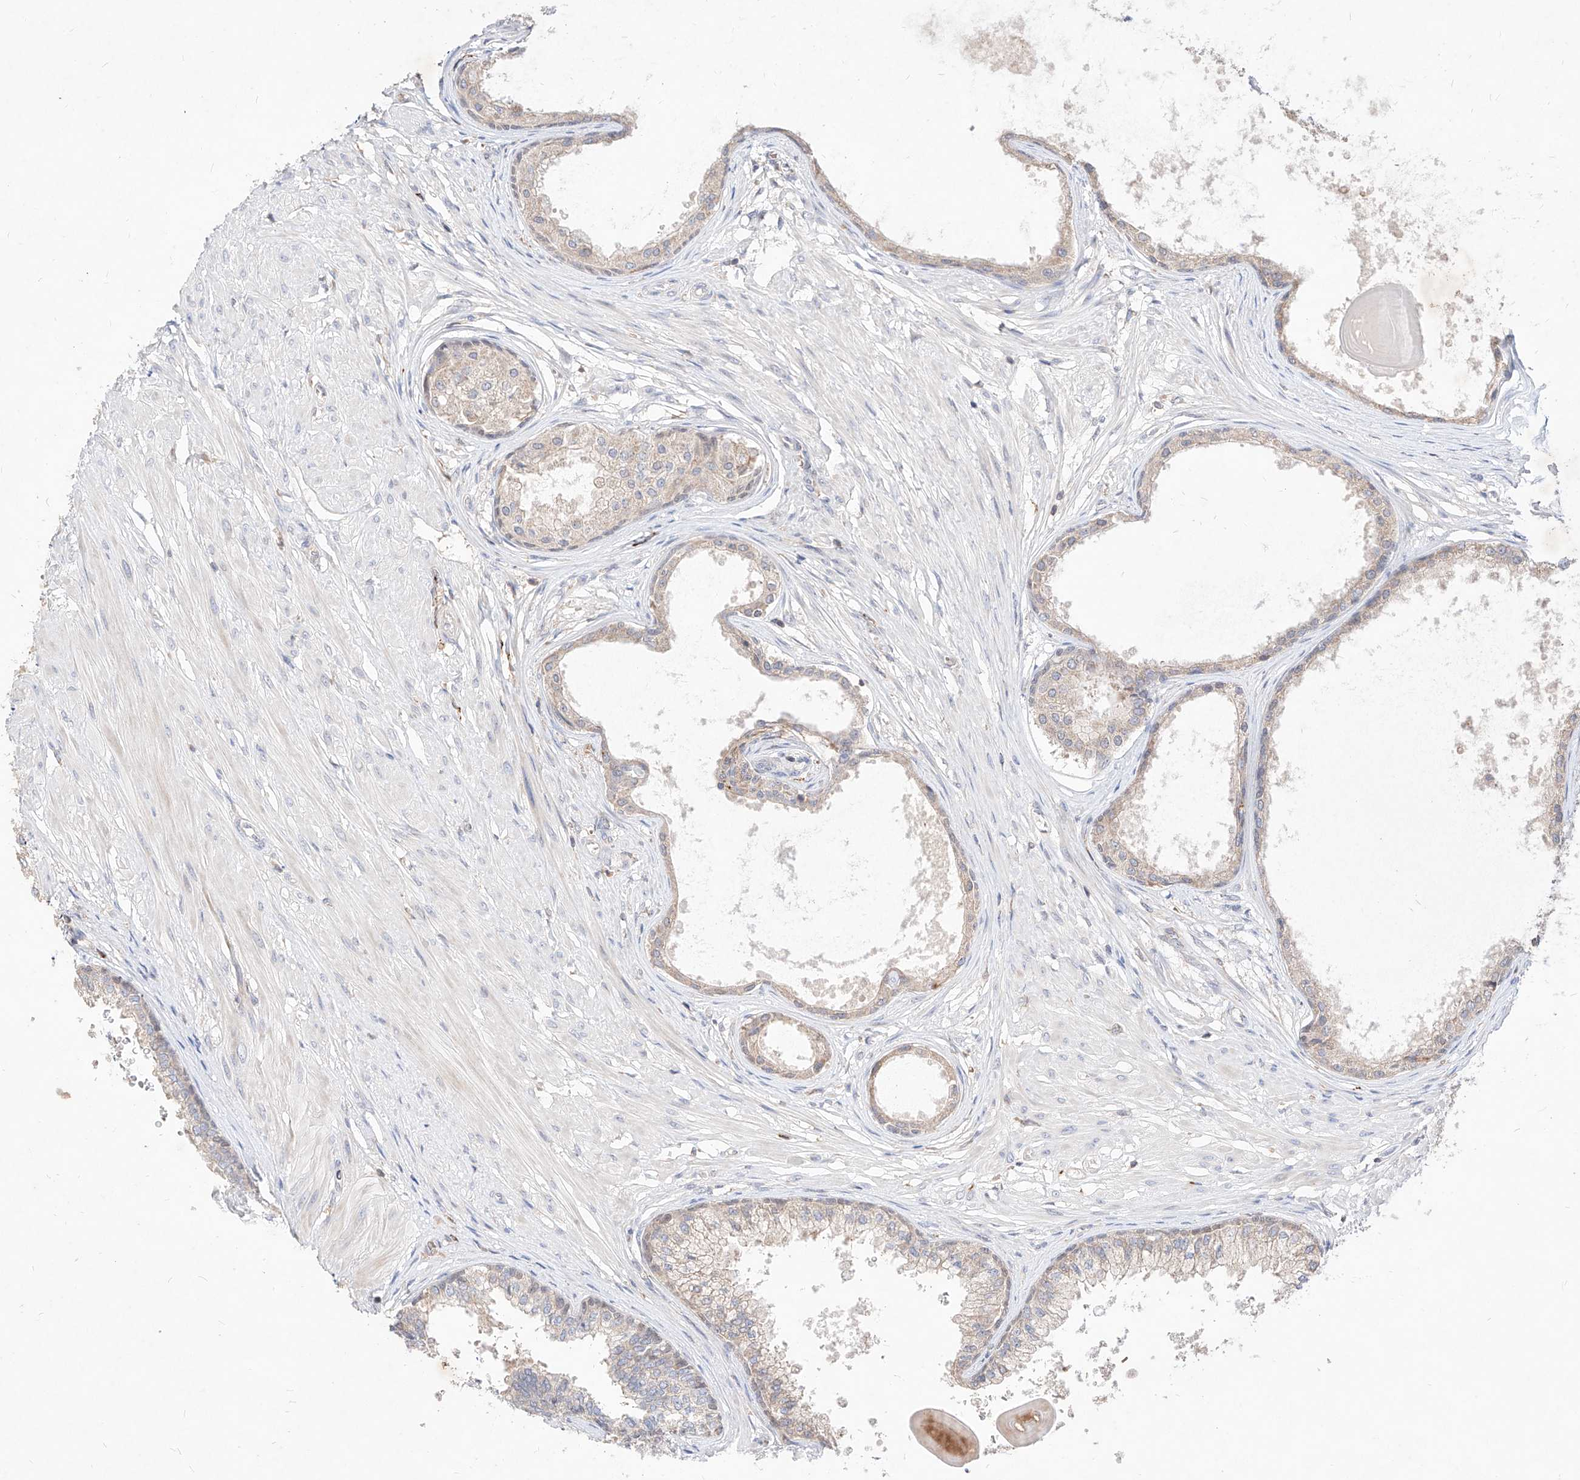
{"staining": {"intensity": "weak", "quantity": "<25%", "location": "cytoplasmic/membranous"}, "tissue": "prostate", "cell_type": "Glandular cells", "image_type": "normal", "snomed": [{"axis": "morphology", "description": "Normal tissue, NOS"}, {"axis": "topography", "description": "Prostate"}], "caption": "IHC histopathology image of benign human prostate stained for a protein (brown), which reveals no positivity in glandular cells.", "gene": "TSNAX", "patient": {"sex": "male", "age": 48}}